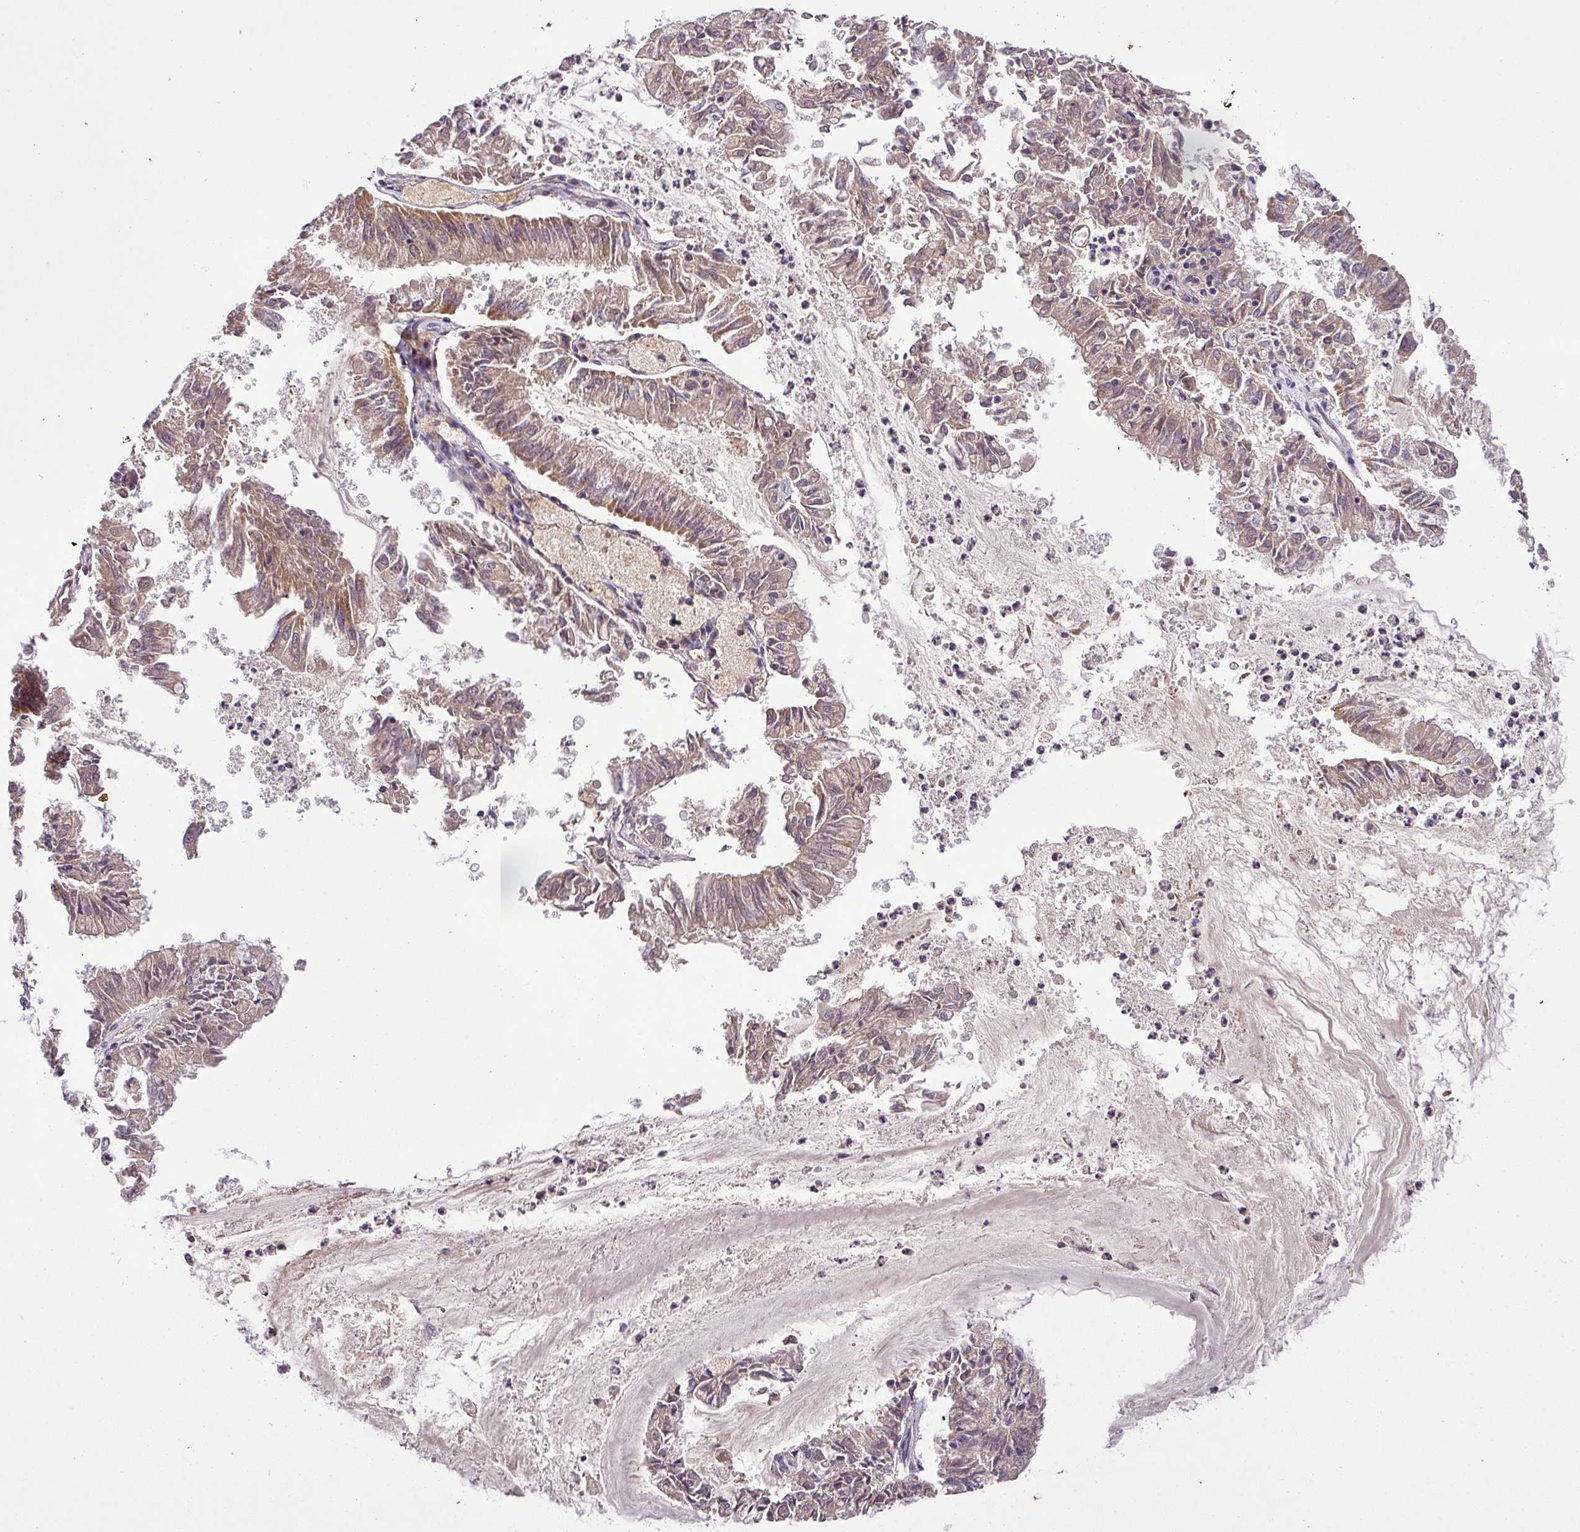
{"staining": {"intensity": "moderate", "quantity": "25%-75%", "location": "cytoplasmic/membranous"}, "tissue": "endometrial cancer", "cell_type": "Tumor cells", "image_type": "cancer", "snomed": [{"axis": "morphology", "description": "Adenocarcinoma, NOS"}, {"axis": "topography", "description": "Endometrium"}], "caption": "Protein expression by immunohistochemistry exhibits moderate cytoplasmic/membranous positivity in about 25%-75% of tumor cells in endometrial cancer (adenocarcinoma). The staining is performed using DAB (3,3'-diaminobenzidine) brown chromogen to label protein expression. The nuclei are counter-stained blue using hematoxylin.", "gene": "ZNF513", "patient": {"sex": "female", "age": 57}}